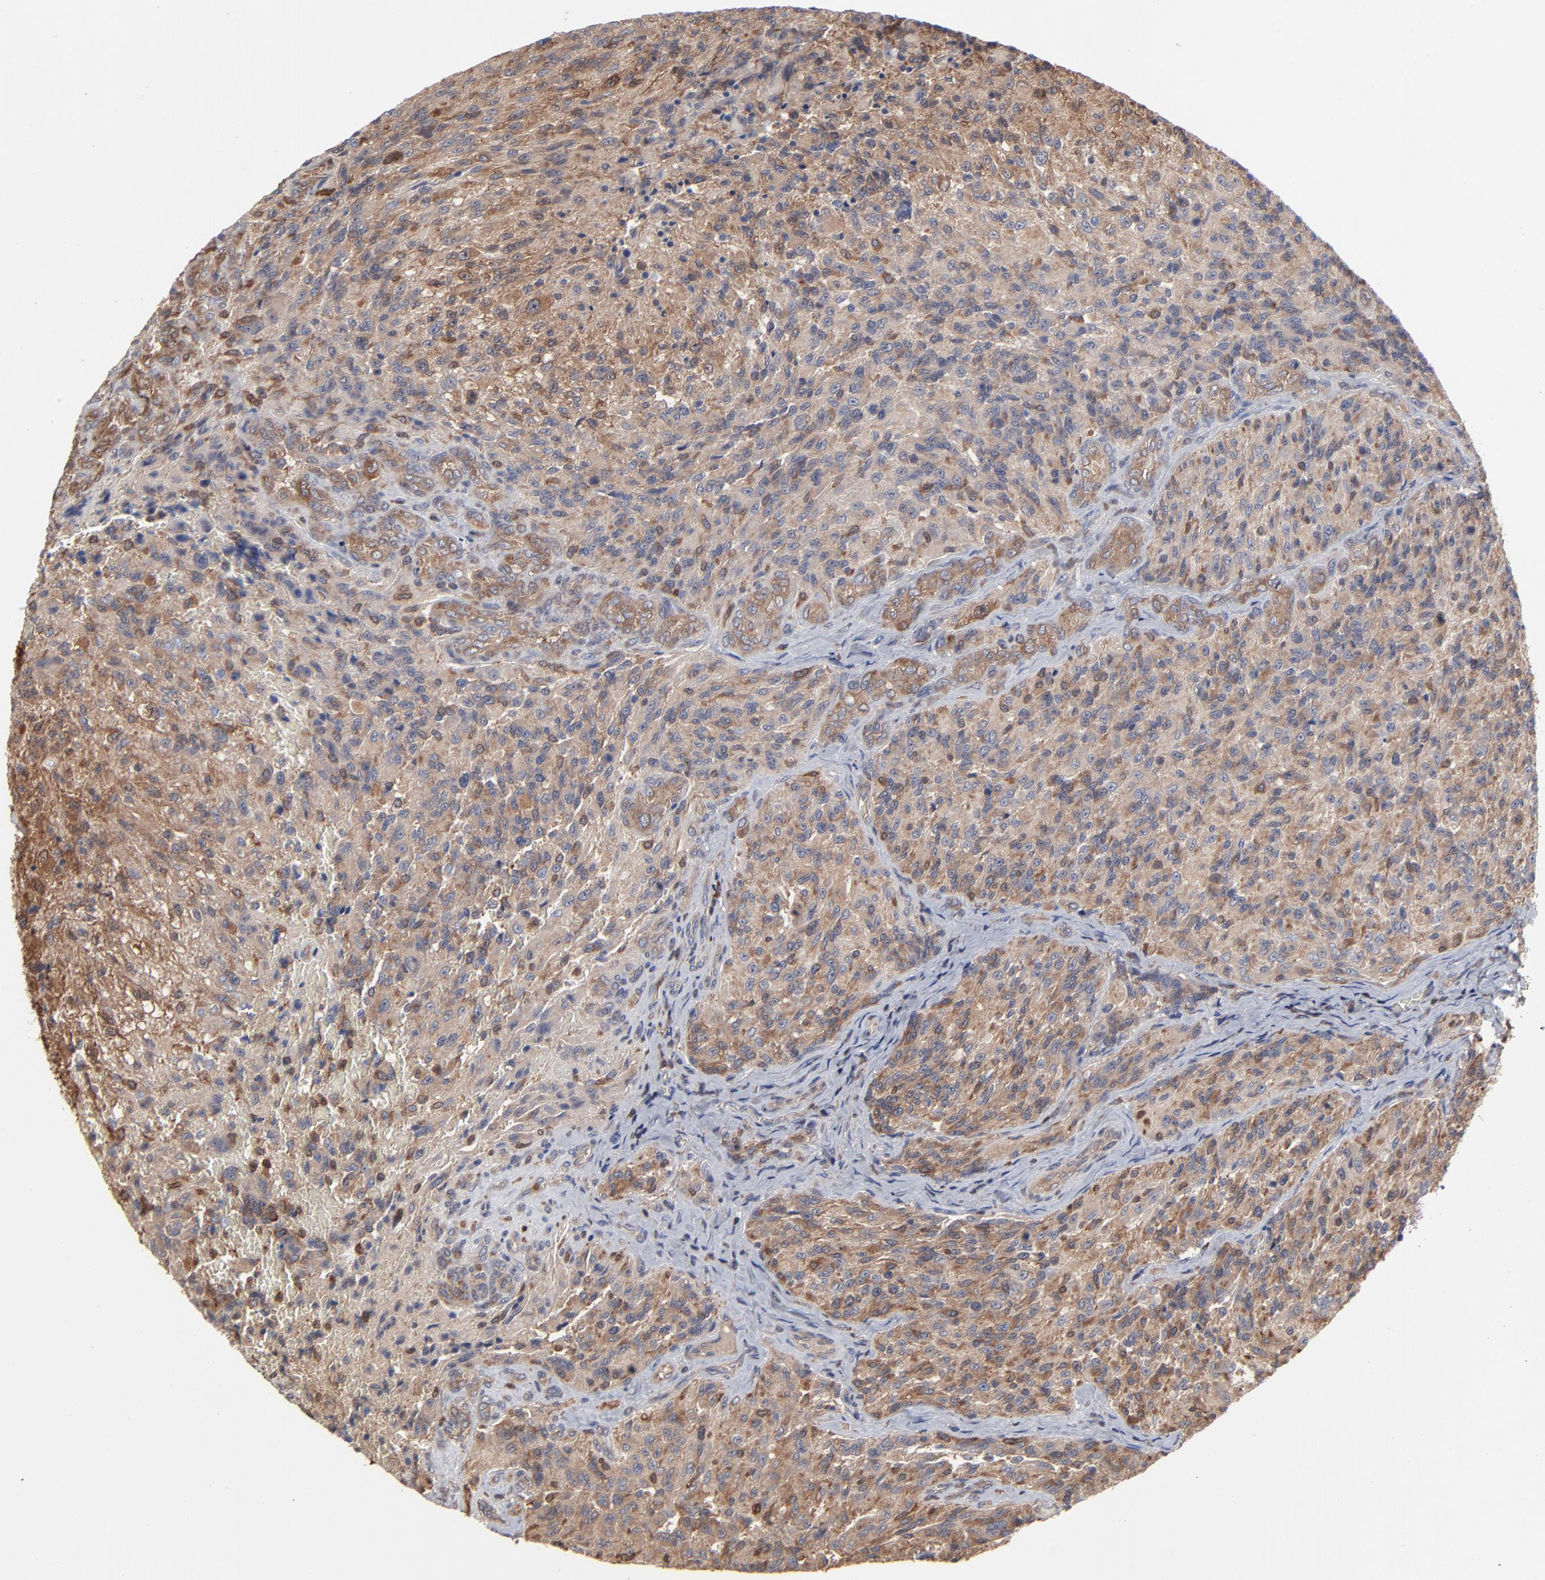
{"staining": {"intensity": "moderate", "quantity": "25%-75%", "location": "cytoplasmic/membranous"}, "tissue": "glioma", "cell_type": "Tumor cells", "image_type": "cancer", "snomed": [{"axis": "morphology", "description": "Normal tissue, NOS"}, {"axis": "morphology", "description": "Glioma, malignant, High grade"}, {"axis": "topography", "description": "Cerebral cortex"}], "caption": "The immunohistochemical stain shows moderate cytoplasmic/membranous positivity in tumor cells of glioma tissue.", "gene": "MAP2K1", "patient": {"sex": "male", "age": 56}}